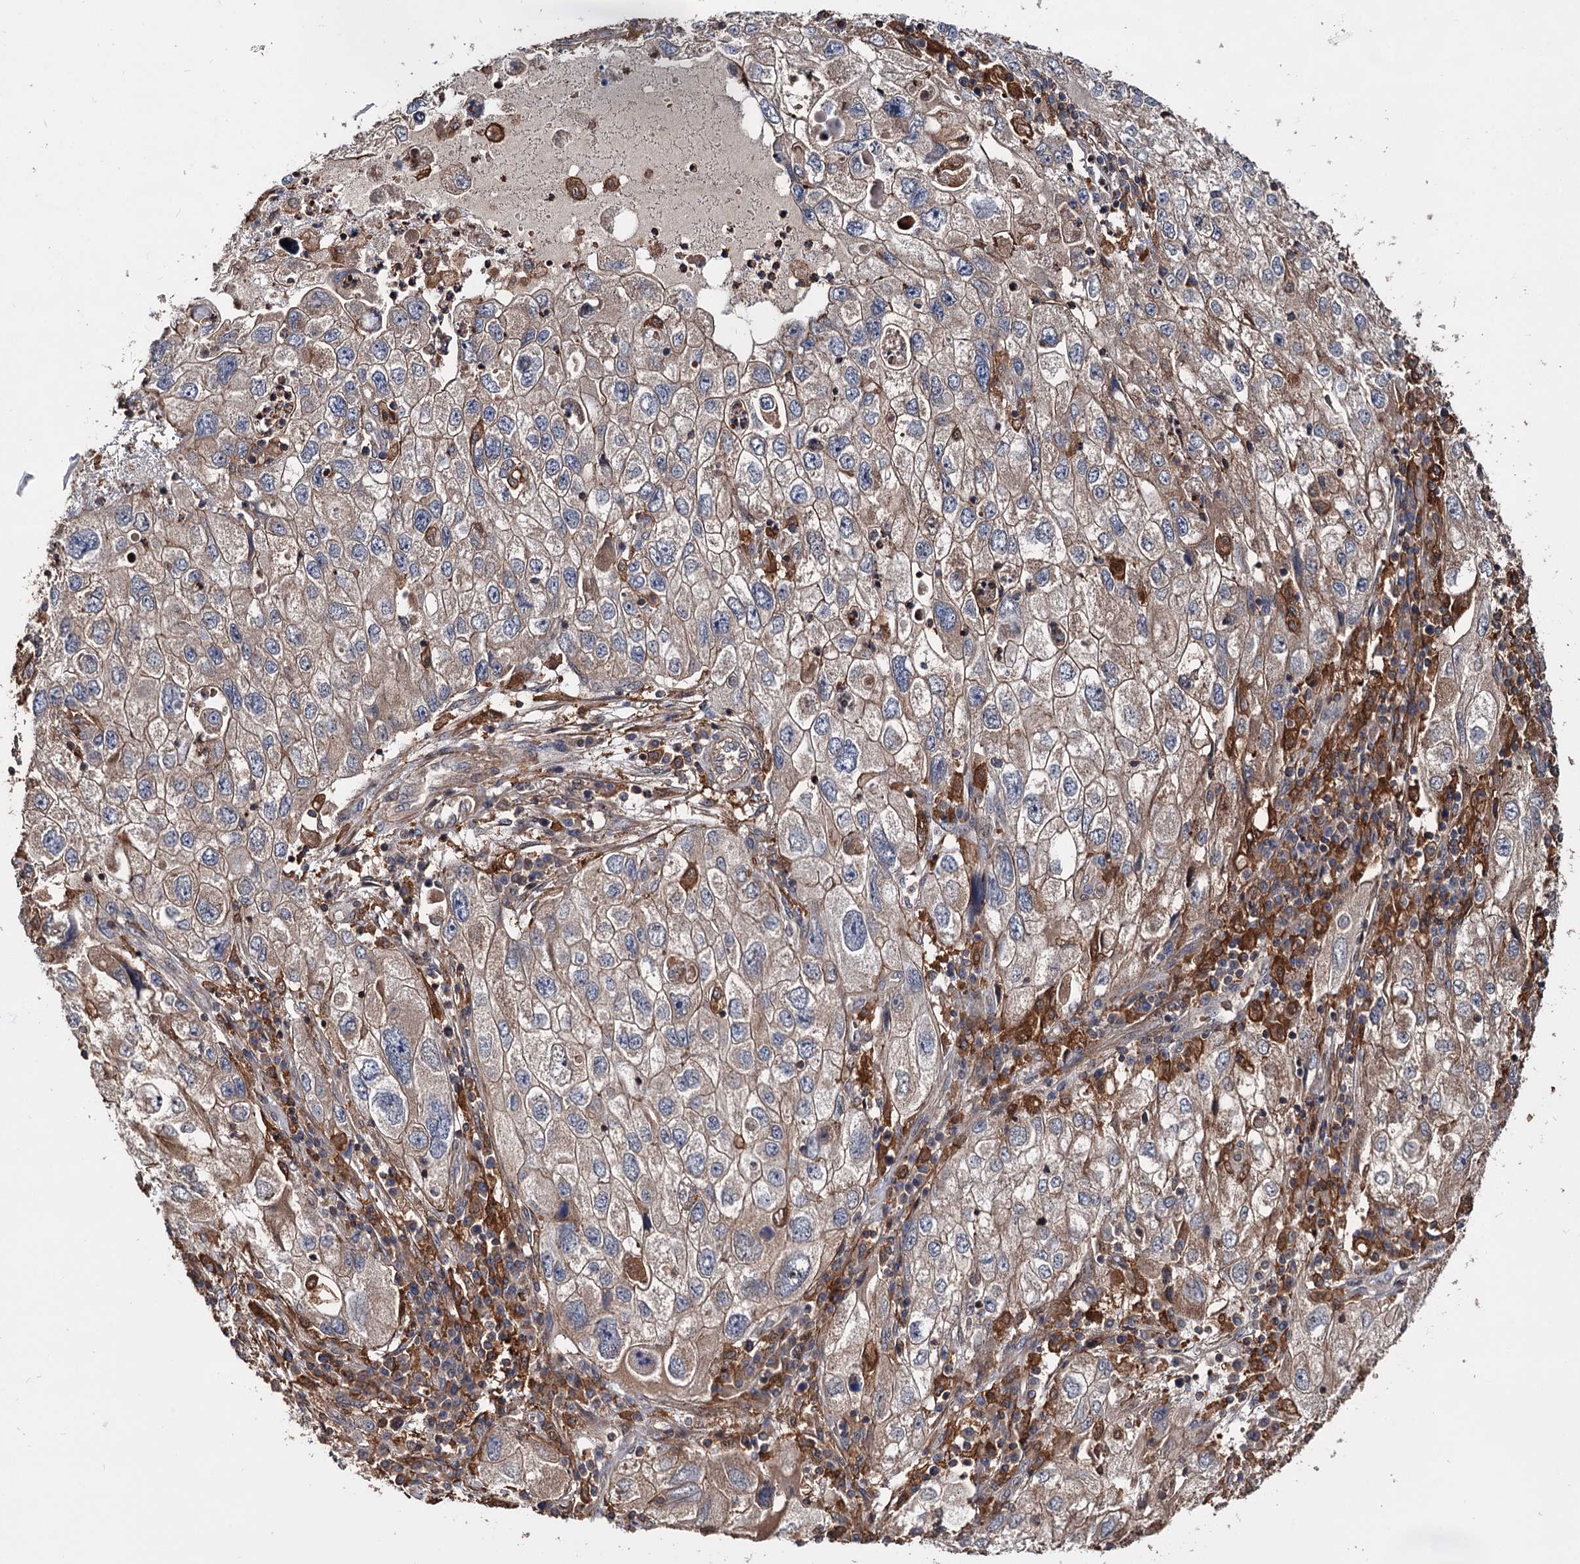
{"staining": {"intensity": "moderate", "quantity": ">75%", "location": "cytoplasmic/membranous"}, "tissue": "endometrial cancer", "cell_type": "Tumor cells", "image_type": "cancer", "snomed": [{"axis": "morphology", "description": "Adenocarcinoma, NOS"}, {"axis": "topography", "description": "Endometrium"}], "caption": "About >75% of tumor cells in human endometrial cancer (adenocarcinoma) display moderate cytoplasmic/membranous protein expression as visualized by brown immunohistochemical staining.", "gene": "GRIP1", "patient": {"sex": "female", "age": 49}}